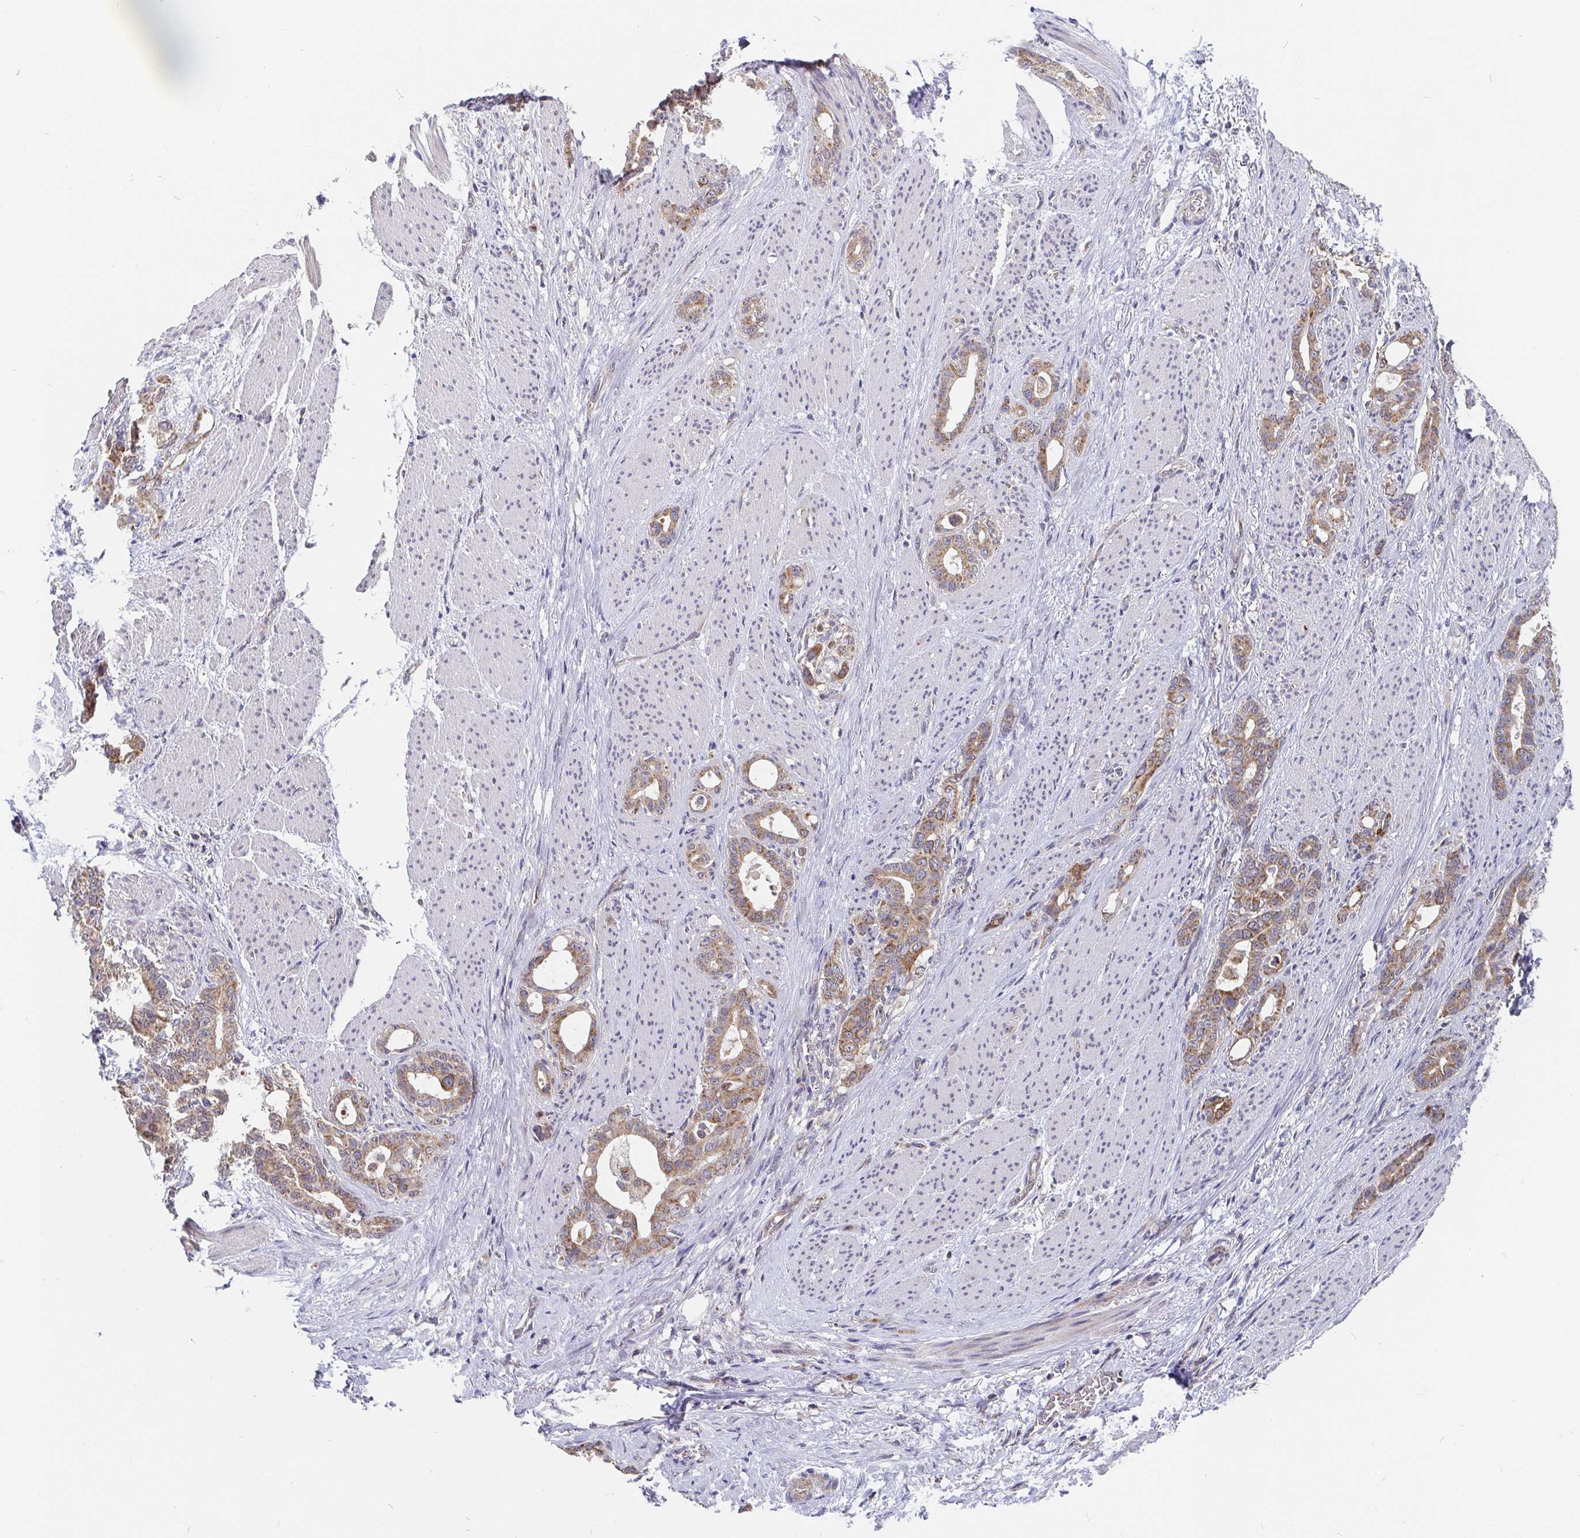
{"staining": {"intensity": "moderate", "quantity": ">75%", "location": "cytoplasmic/membranous"}, "tissue": "stomach cancer", "cell_type": "Tumor cells", "image_type": "cancer", "snomed": [{"axis": "morphology", "description": "Normal tissue, NOS"}, {"axis": "morphology", "description": "Adenocarcinoma, NOS"}, {"axis": "topography", "description": "Esophagus"}, {"axis": "topography", "description": "Stomach, upper"}], "caption": "DAB (3,3'-diaminobenzidine) immunohistochemical staining of human stomach cancer exhibits moderate cytoplasmic/membranous protein staining in approximately >75% of tumor cells.", "gene": "PDF", "patient": {"sex": "male", "age": 62}}